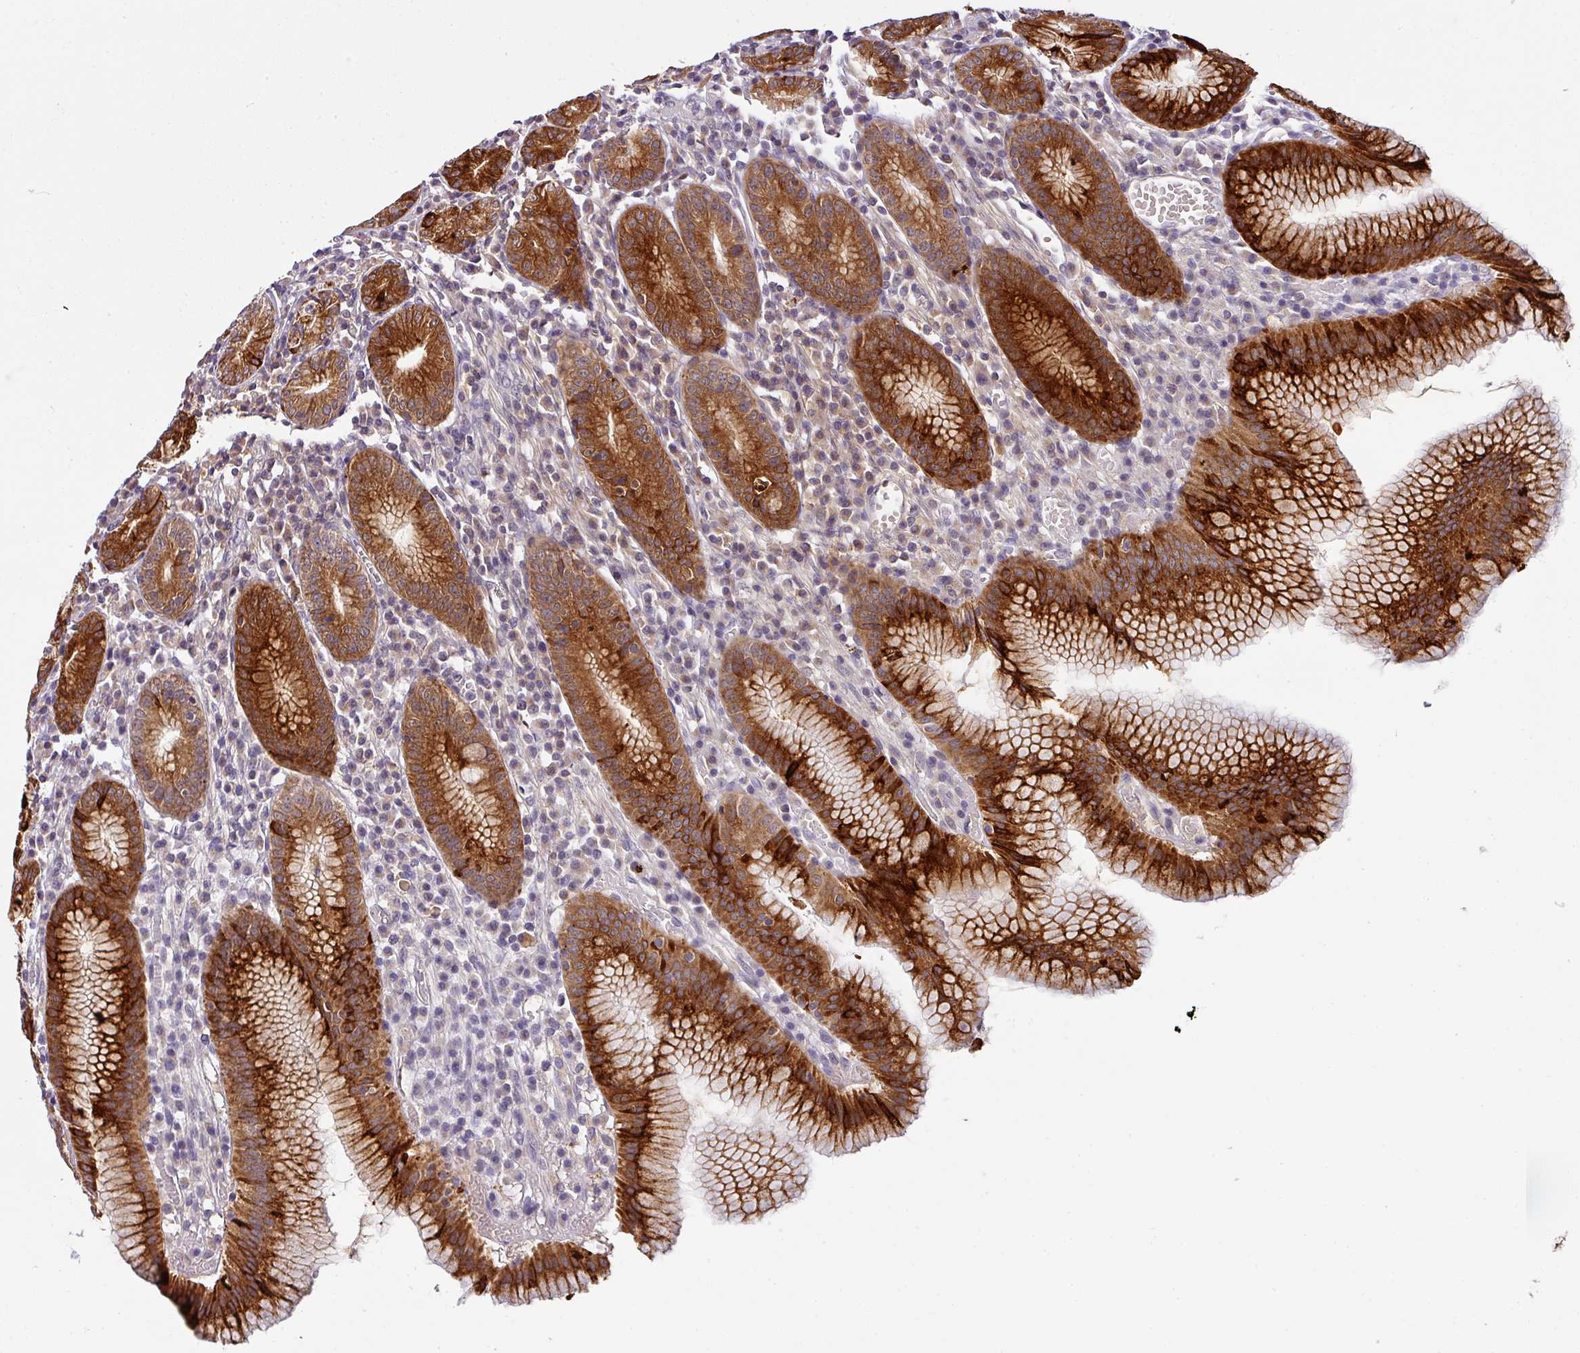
{"staining": {"intensity": "strong", "quantity": ">75%", "location": "cytoplasmic/membranous"}, "tissue": "stomach", "cell_type": "Glandular cells", "image_type": "normal", "snomed": [{"axis": "morphology", "description": "Normal tissue, NOS"}, {"axis": "topography", "description": "Stomach"}], "caption": "Immunohistochemistry (IHC) of normal human stomach demonstrates high levels of strong cytoplasmic/membranous expression in approximately >75% of glandular cells. (Stains: DAB (3,3'-diaminobenzidine) in brown, nuclei in blue, Microscopy: brightfield microscopy at high magnification).", "gene": "NAPSA", "patient": {"sex": "male", "age": 55}}